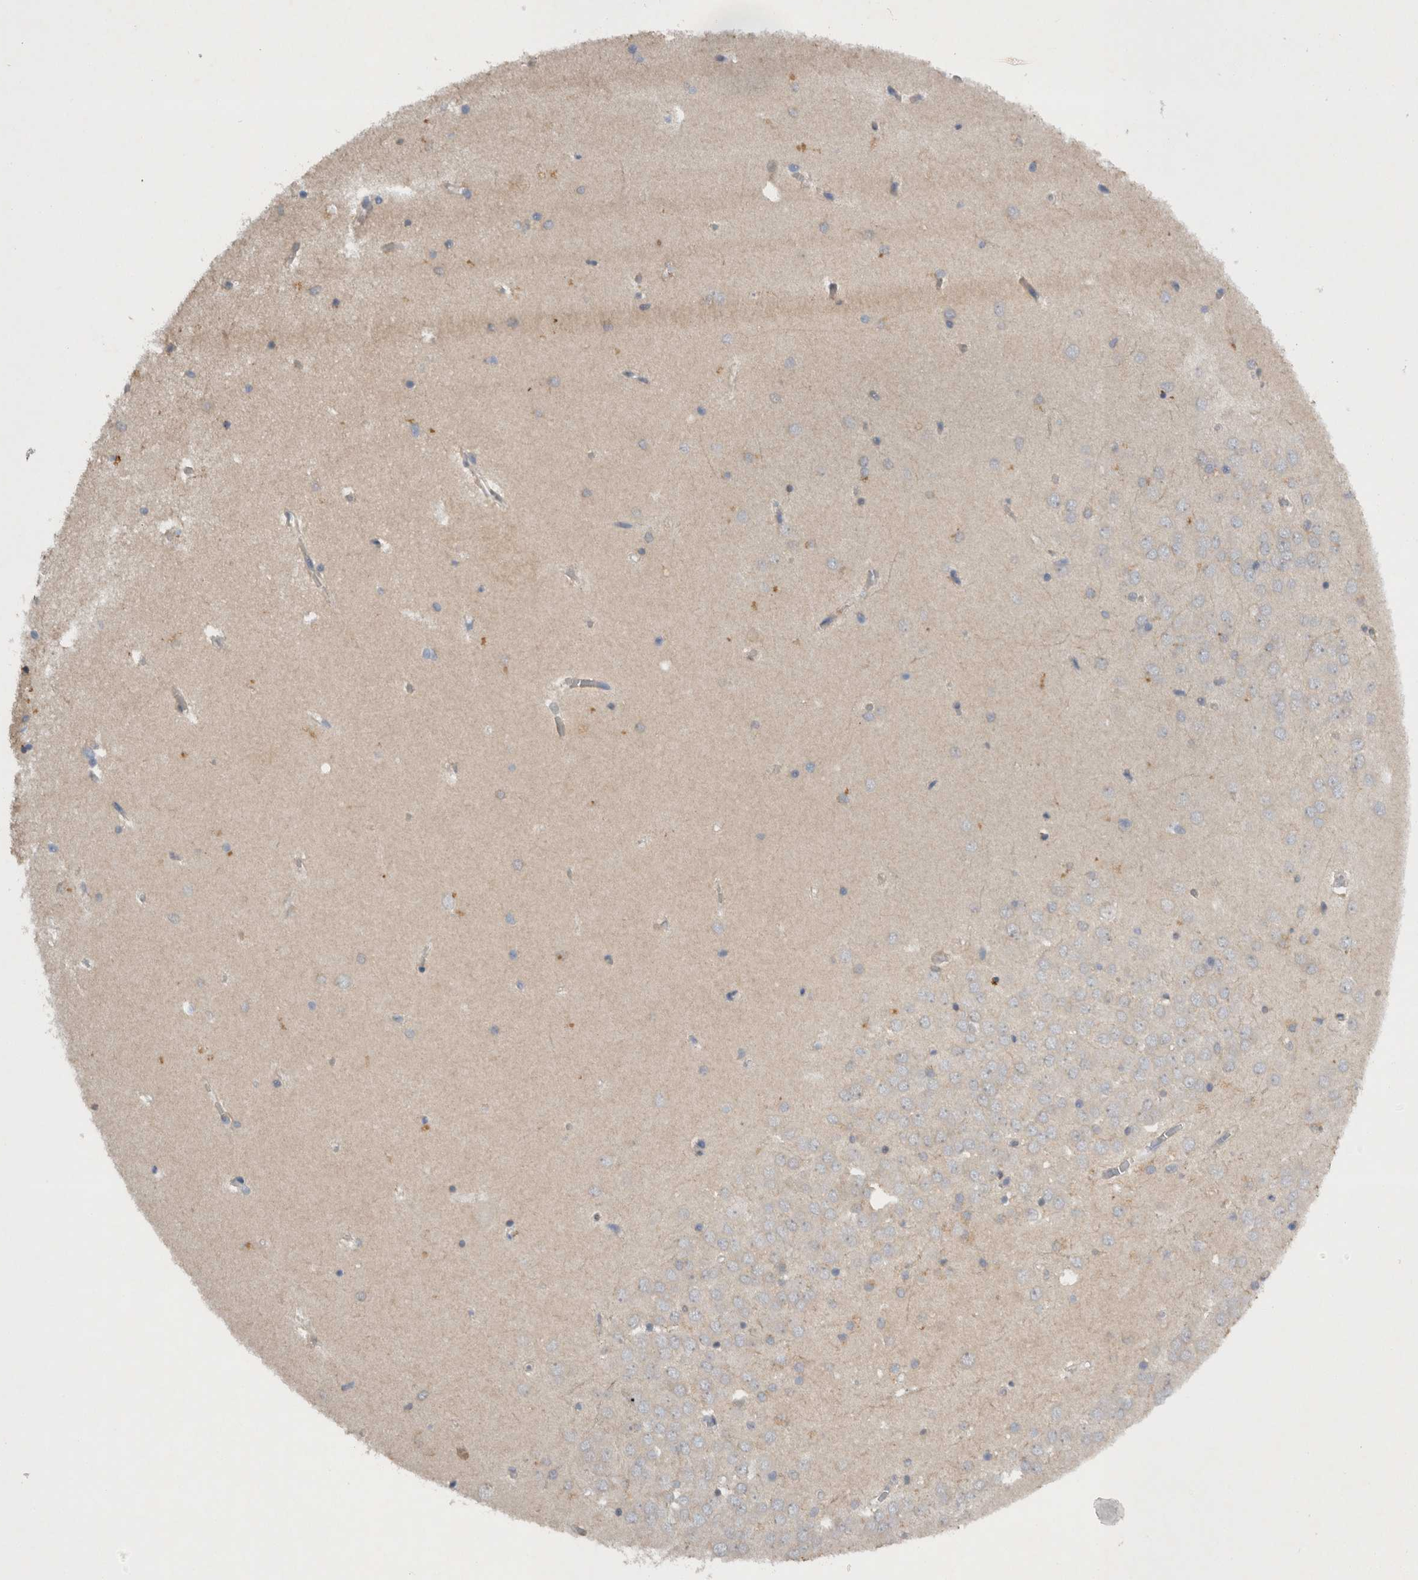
{"staining": {"intensity": "weak", "quantity": "<25%", "location": "cytoplasmic/membranous"}, "tissue": "hippocampus", "cell_type": "Glial cells", "image_type": "normal", "snomed": [{"axis": "morphology", "description": "Normal tissue, NOS"}, {"axis": "topography", "description": "Hippocampus"}], "caption": "Protein analysis of benign hippocampus exhibits no significant positivity in glial cells.", "gene": "SCARA5", "patient": {"sex": "male", "age": 70}}